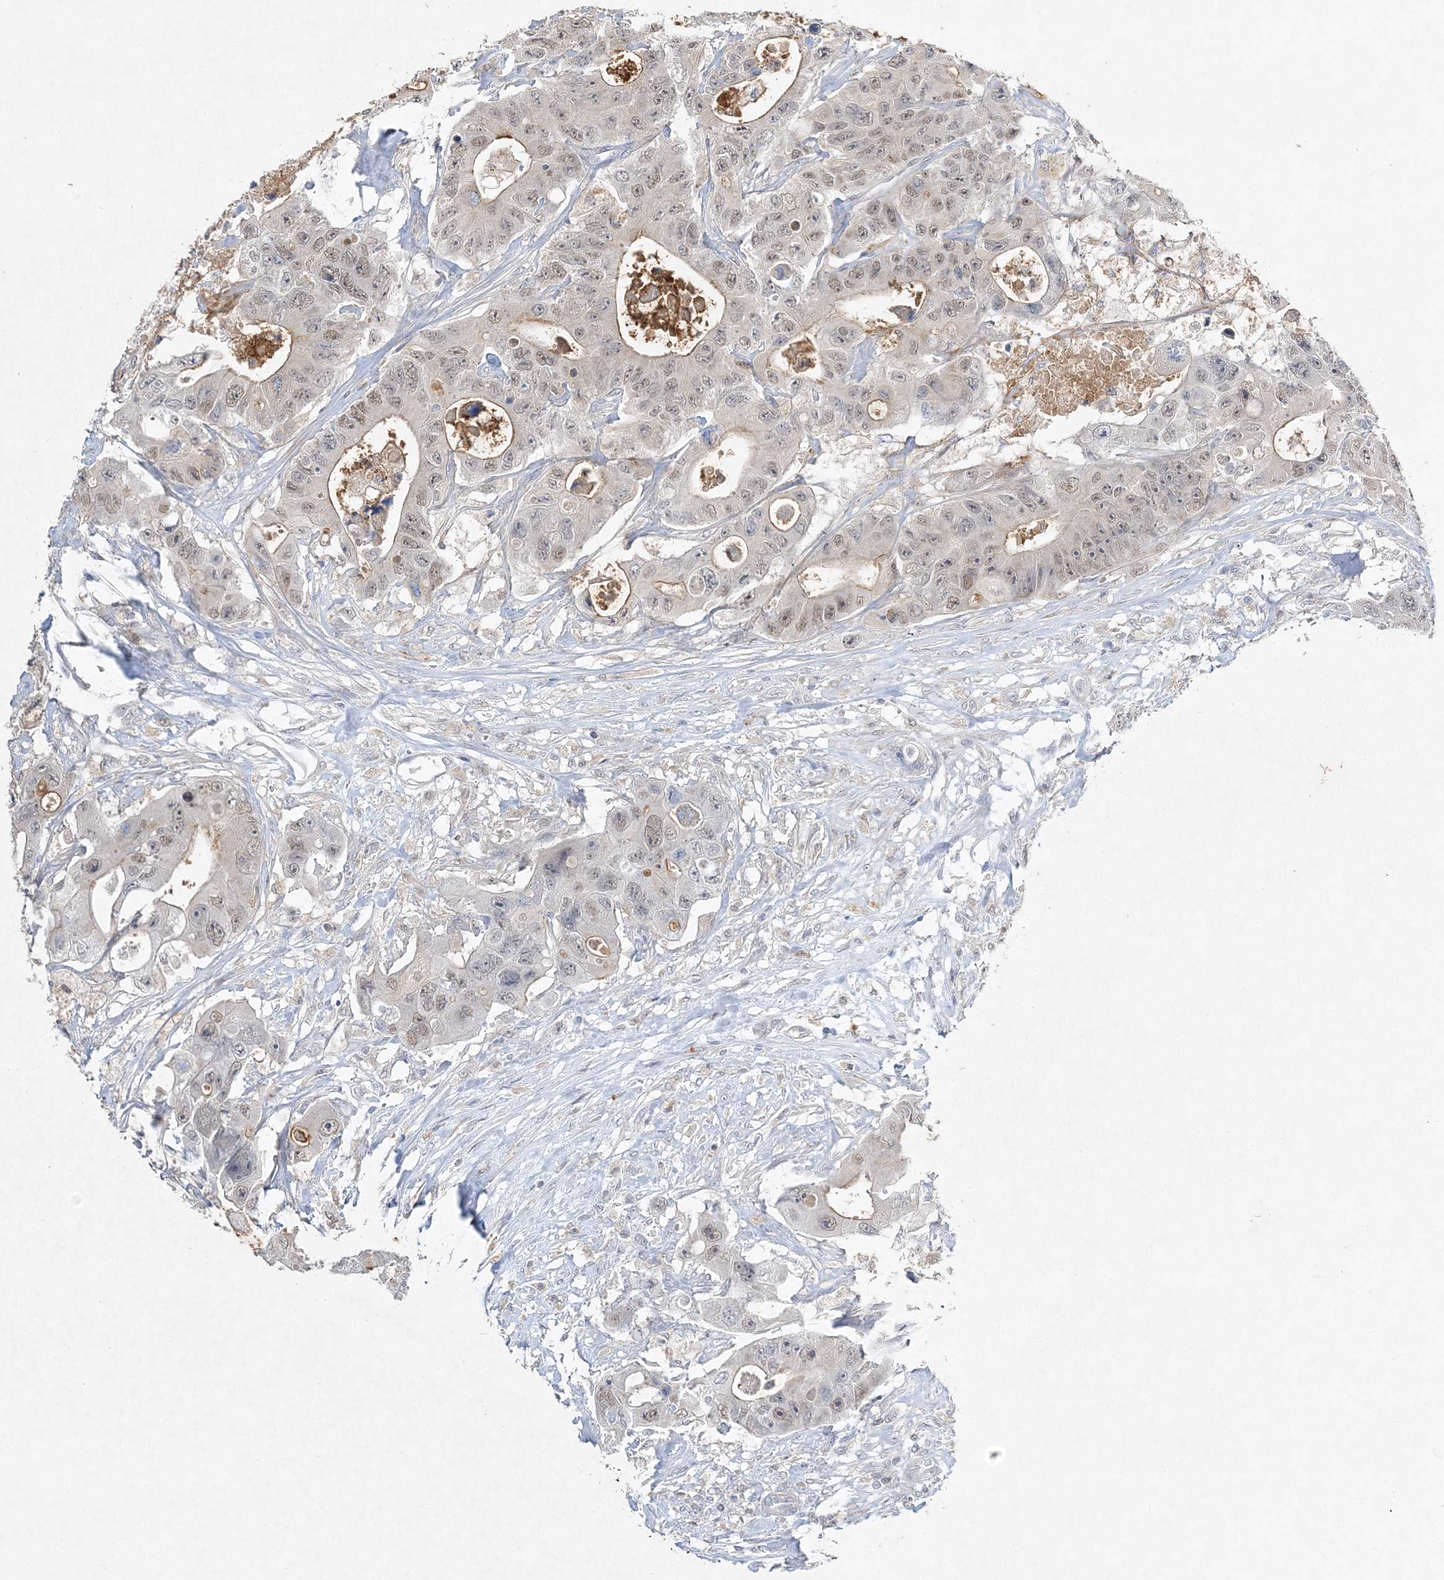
{"staining": {"intensity": "weak", "quantity": "25%-75%", "location": "nuclear"}, "tissue": "colorectal cancer", "cell_type": "Tumor cells", "image_type": "cancer", "snomed": [{"axis": "morphology", "description": "Adenocarcinoma, NOS"}, {"axis": "topography", "description": "Colon"}], "caption": "This micrograph reveals immunohistochemistry staining of colorectal cancer, with low weak nuclear staining in approximately 25%-75% of tumor cells.", "gene": "MAT2B", "patient": {"sex": "female", "age": 46}}